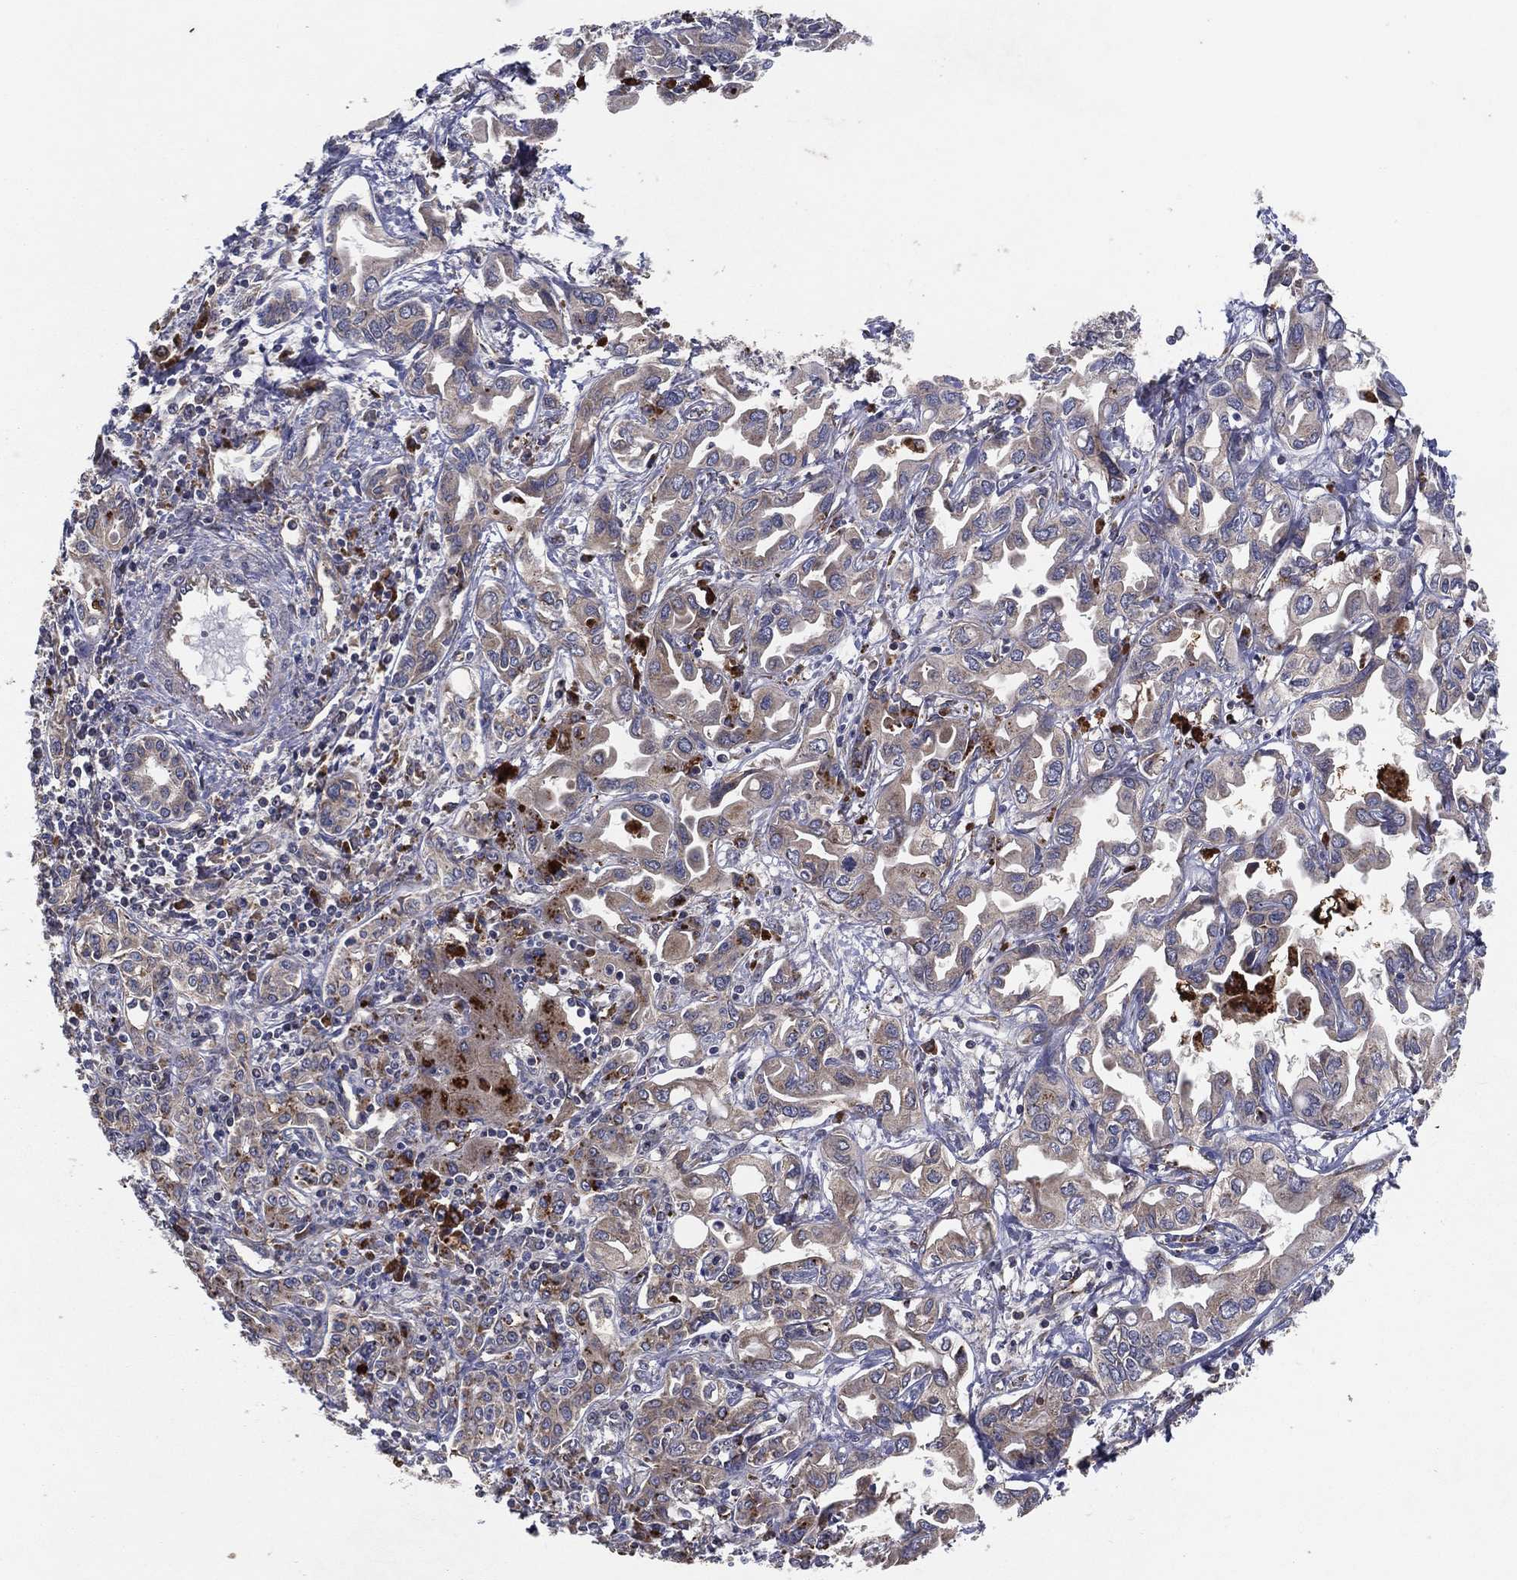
{"staining": {"intensity": "weak", "quantity": "25%-75%", "location": "cytoplasmic/membranous"}, "tissue": "liver cancer", "cell_type": "Tumor cells", "image_type": "cancer", "snomed": [{"axis": "morphology", "description": "Cholangiocarcinoma"}, {"axis": "topography", "description": "Liver"}], "caption": "A low amount of weak cytoplasmic/membranous expression is seen in about 25%-75% of tumor cells in liver cancer (cholangiocarcinoma) tissue. The staining is performed using DAB (3,3'-diaminobenzidine) brown chromogen to label protein expression. The nuclei are counter-stained blue using hematoxylin.", "gene": "MT-ND1", "patient": {"sex": "female", "age": 64}}